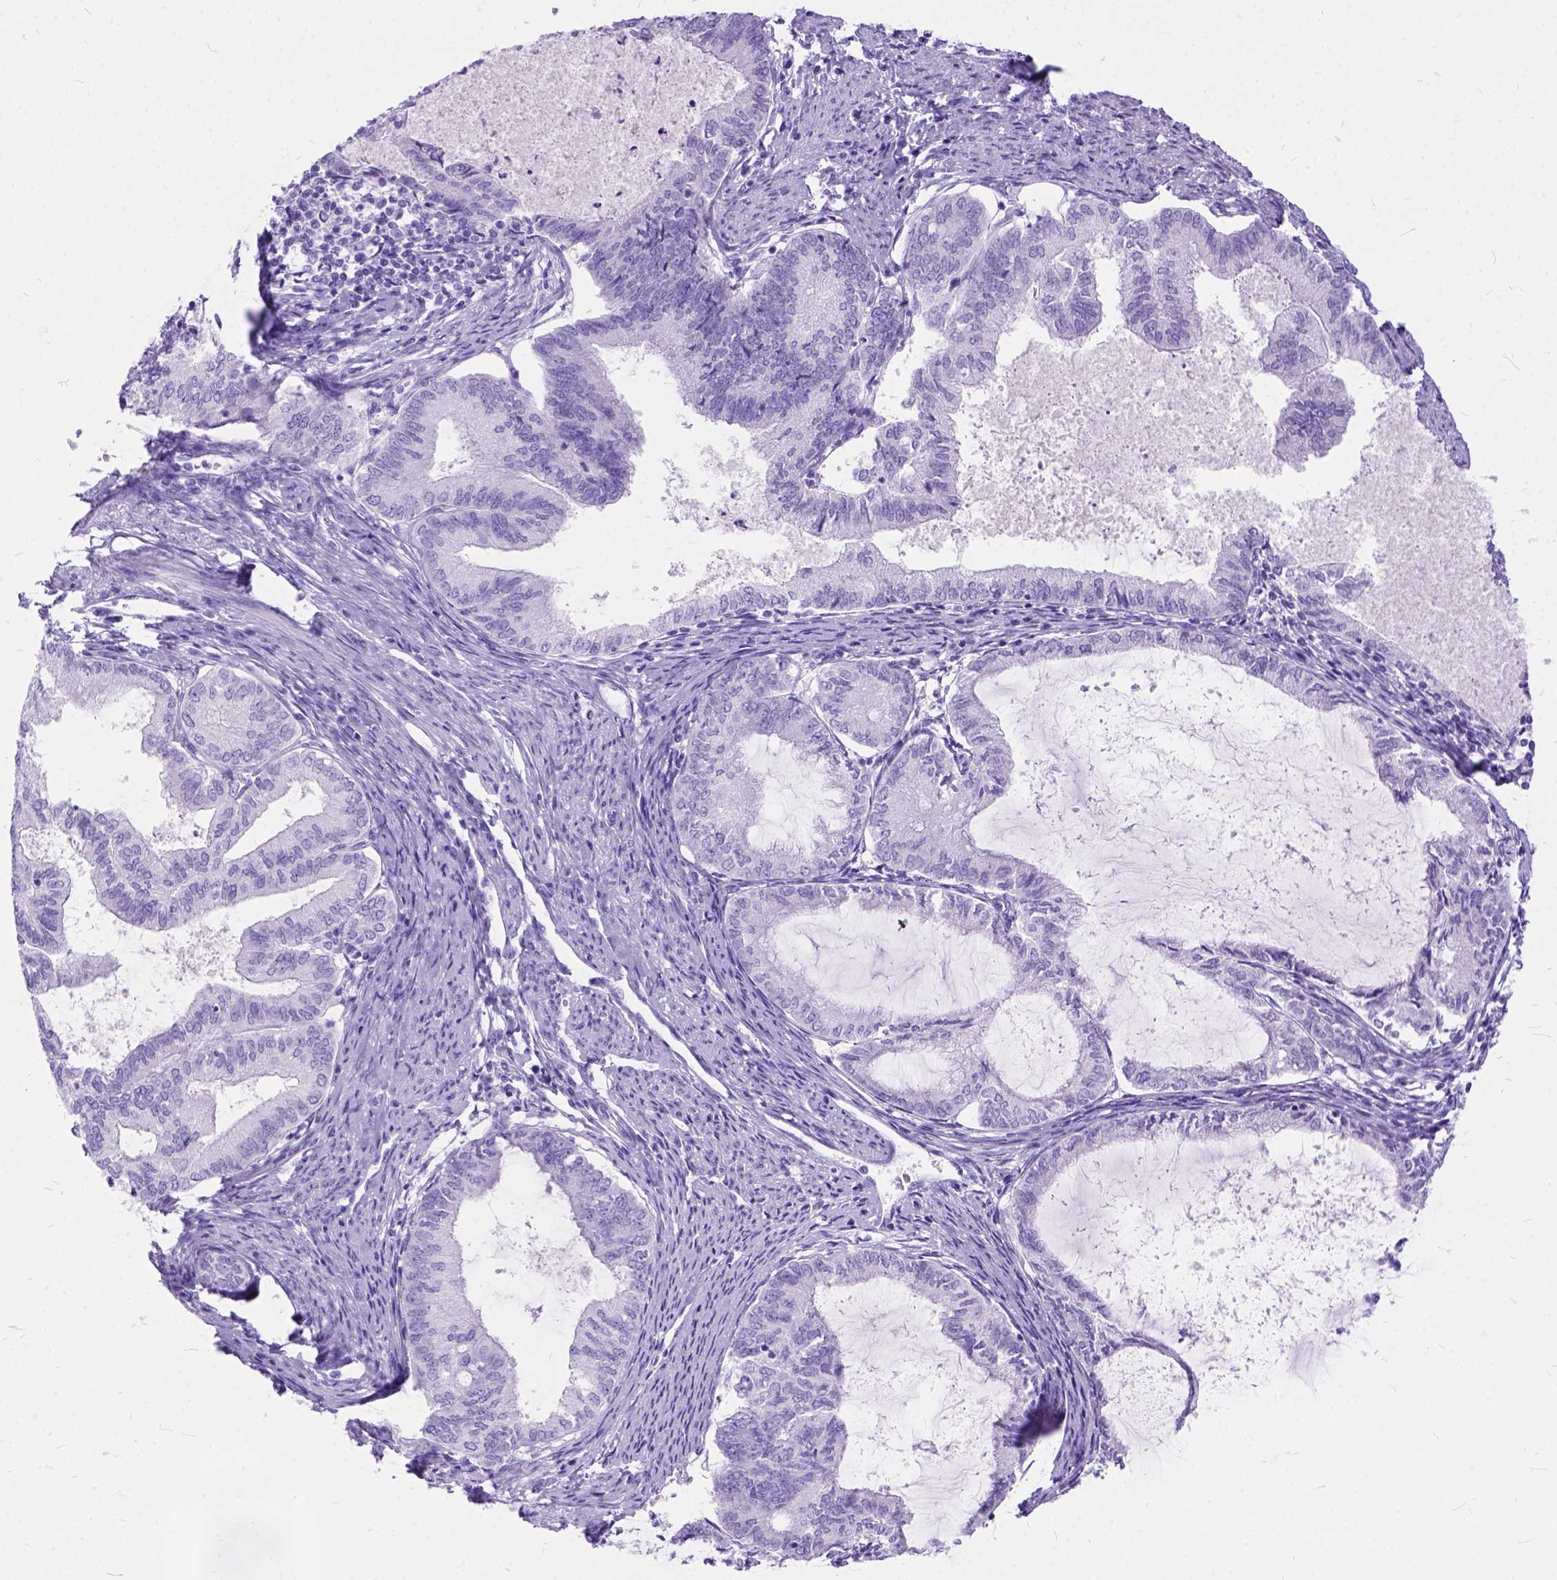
{"staining": {"intensity": "negative", "quantity": "none", "location": "none"}, "tissue": "endometrial cancer", "cell_type": "Tumor cells", "image_type": "cancer", "snomed": [{"axis": "morphology", "description": "Adenocarcinoma, NOS"}, {"axis": "topography", "description": "Endometrium"}], "caption": "DAB immunohistochemical staining of human endometrial cancer demonstrates no significant expression in tumor cells.", "gene": "C1QTNF3", "patient": {"sex": "female", "age": 86}}